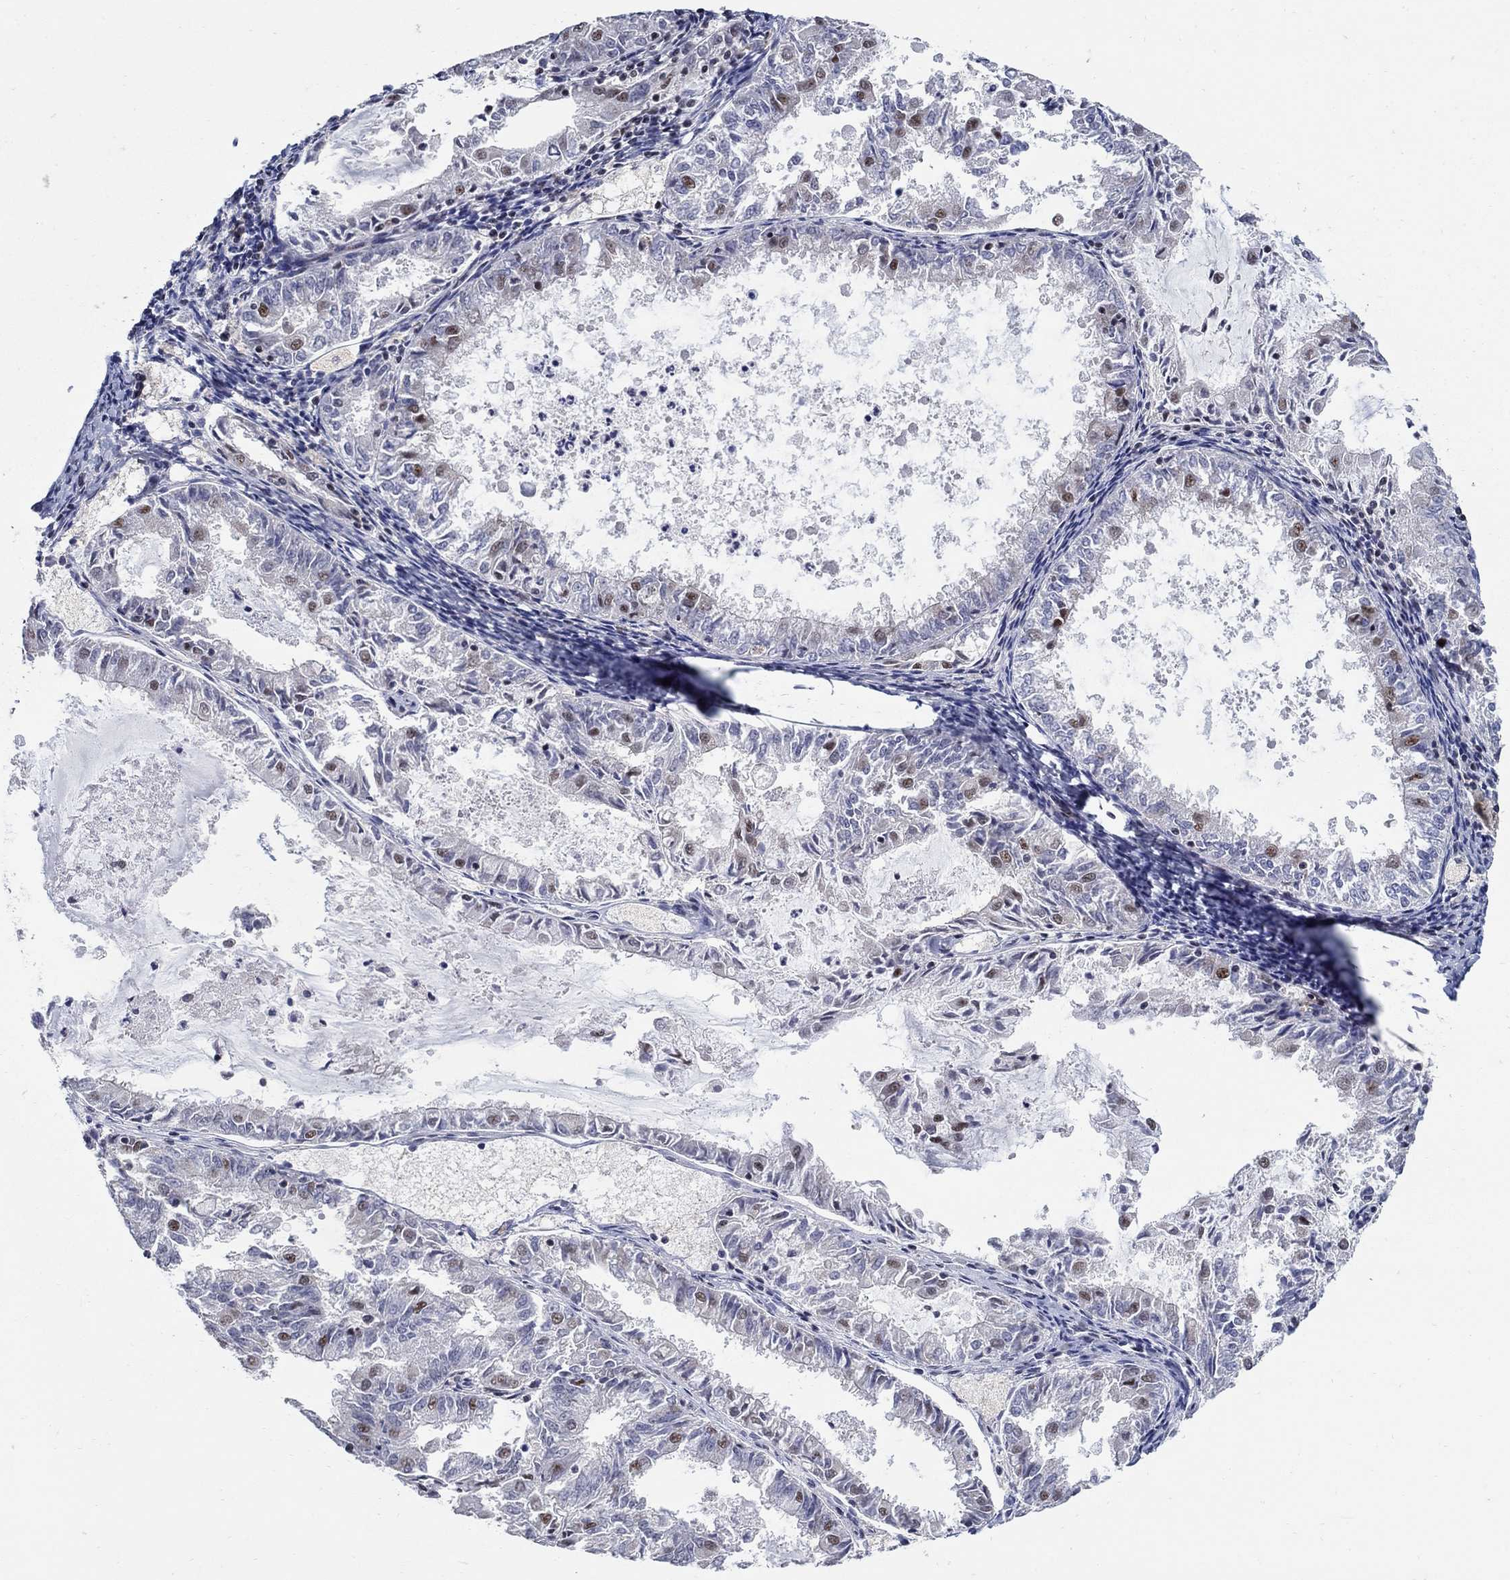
{"staining": {"intensity": "moderate", "quantity": "<25%", "location": "nuclear"}, "tissue": "endometrial cancer", "cell_type": "Tumor cells", "image_type": "cancer", "snomed": [{"axis": "morphology", "description": "Adenocarcinoma, NOS"}, {"axis": "topography", "description": "Endometrium"}], "caption": "A brown stain shows moderate nuclear expression of a protein in endometrial adenocarcinoma tumor cells. (DAB IHC with brightfield microscopy, high magnification).", "gene": "PNISR", "patient": {"sex": "female", "age": 57}}